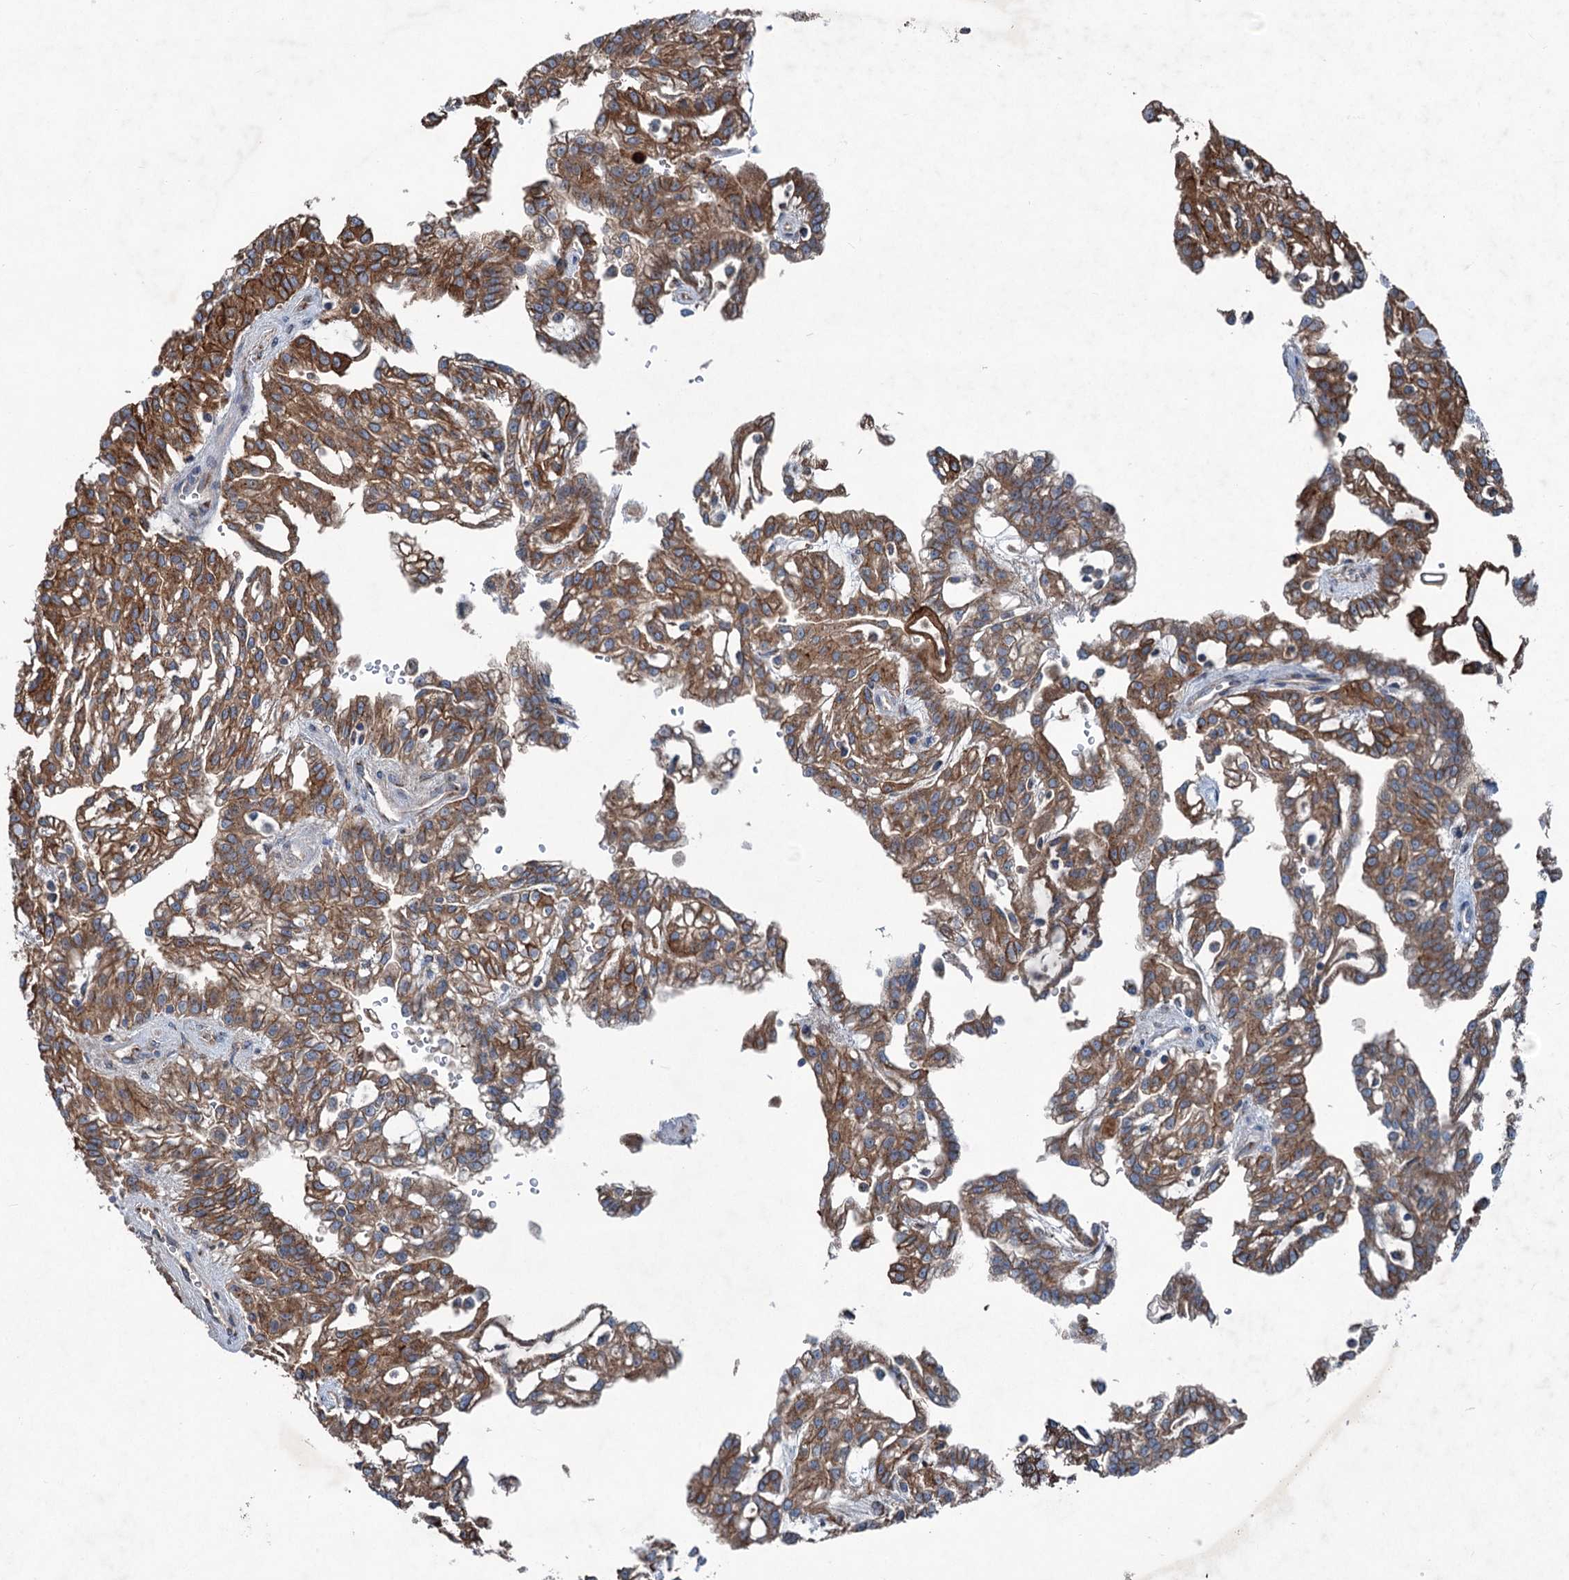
{"staining": {"intensity": "moderate", "quantity": ">75%", "location": "cytoplasmic/membranous"}, "tissue": "renal cancer", "cell_type": "Tumor cells", "image_type": "cancer", "snomed": [{"axis": "morphology", "description": "Adenocarcinoma, NOS"}, {"axis": "topography", "description": "Kidney"}], "caption": "IHC photomicrograph of neoplastic tissue: adenocarcinoma (renal) stained using IHC displays medium levels of moderate protein expression localized specifically in the cytoplasmic/membranous of tumor cells, appearing as a cytoplasmic/membranous brown color.", "gene": "CALCOCO1", "patient": {"sex": "male", "age": 63}}